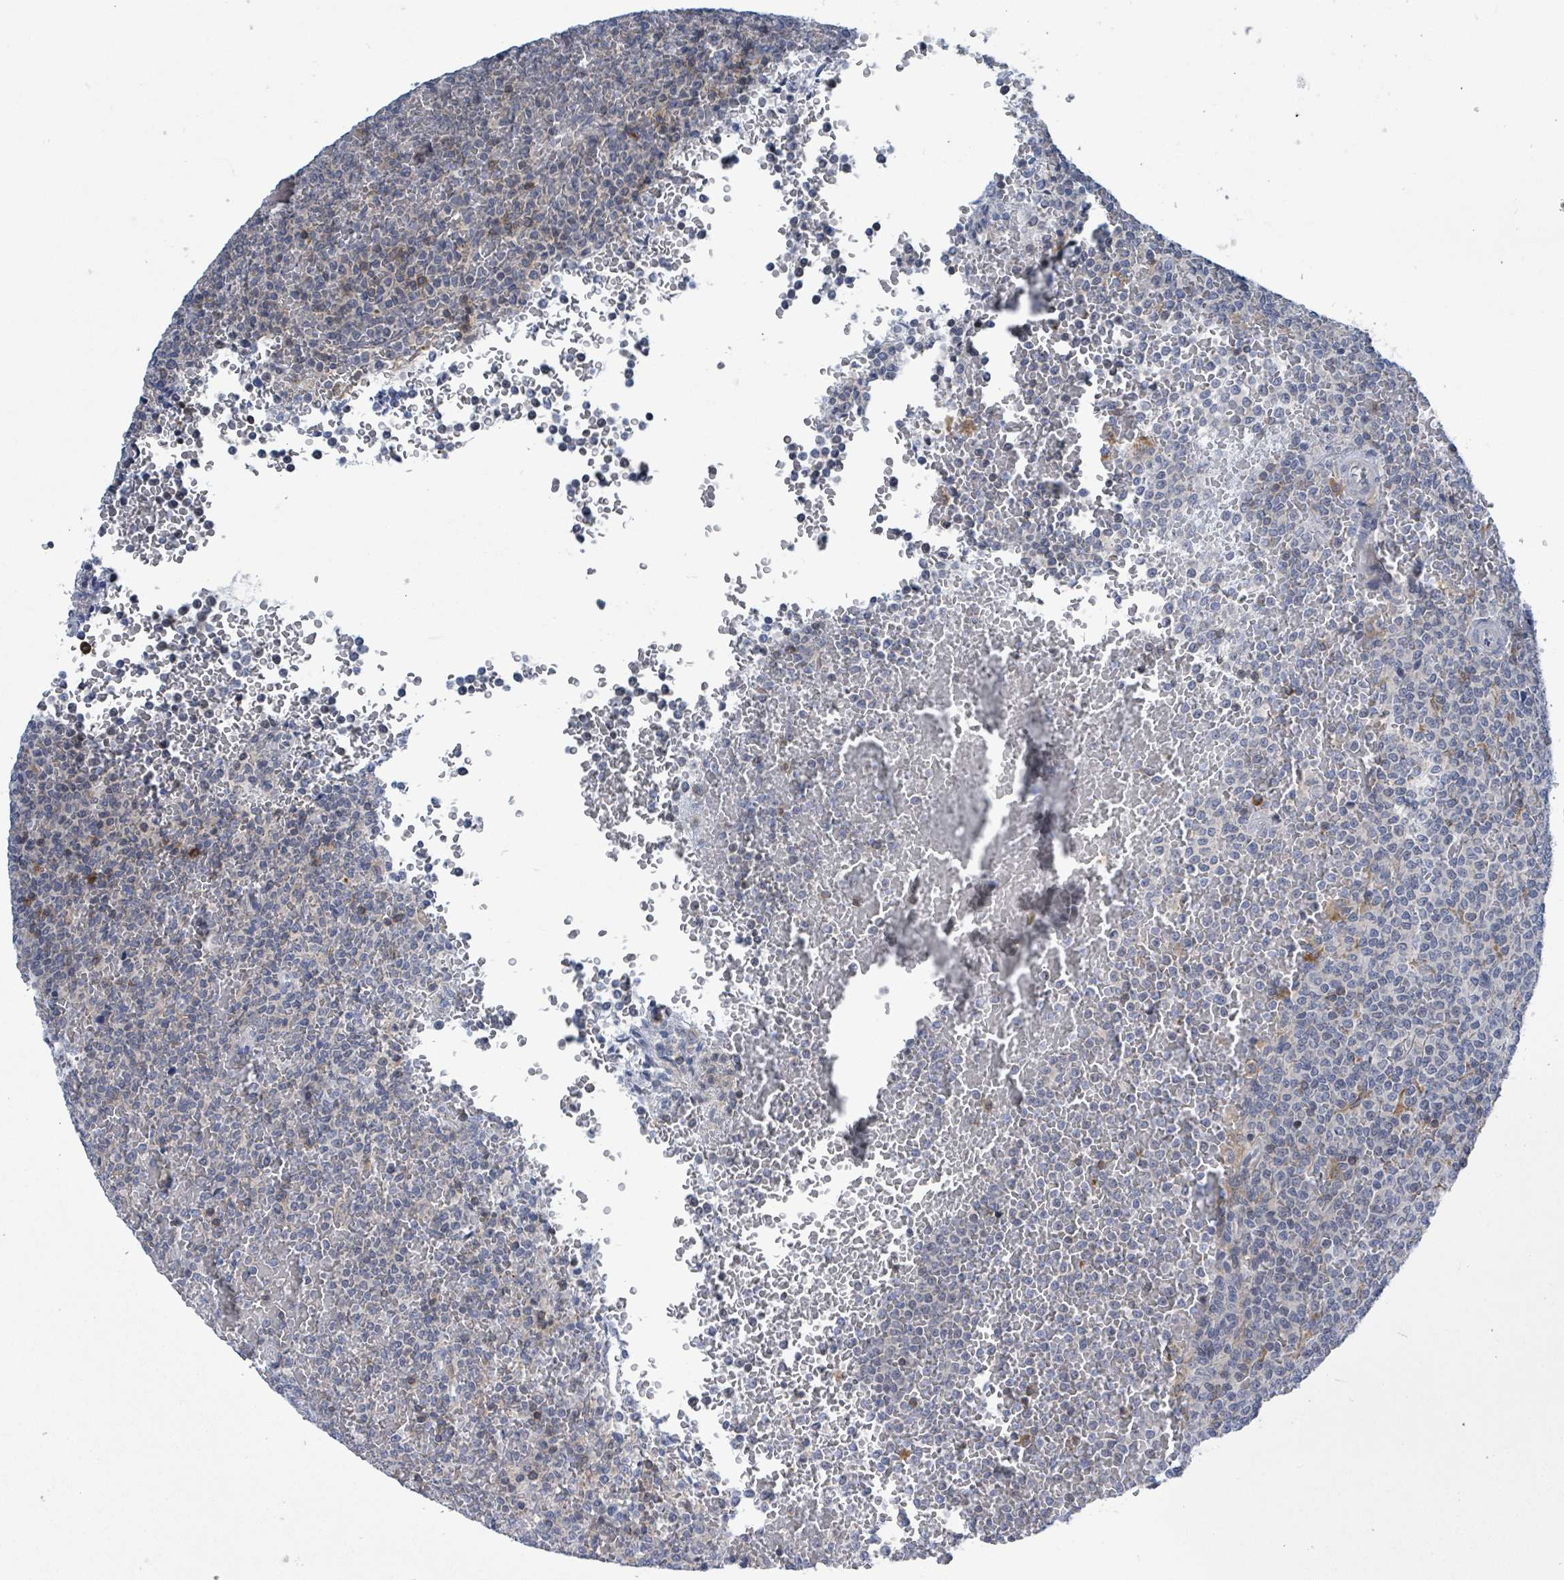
{"staining": {"intensity": "negative", "quantity": "none", "location": "none"}, "tissue": "lymphoma", "cell_type": "Tumor cells", "image_type": "cancer", "snomed": [{"axis": "morphology", "description": "Malignant lymphoma, non-Hodgkin's type, Low grade"}, {"axis": "topography", "description": "Spleen"}], "caption": "This is an IHC photomicrograph of malignant lymphoma, non-Hodgkin's type (low-grade). There is no expression in tumor cells.", "gene": "DGKZ", "patient": {"sex": "male", "age": 60}}